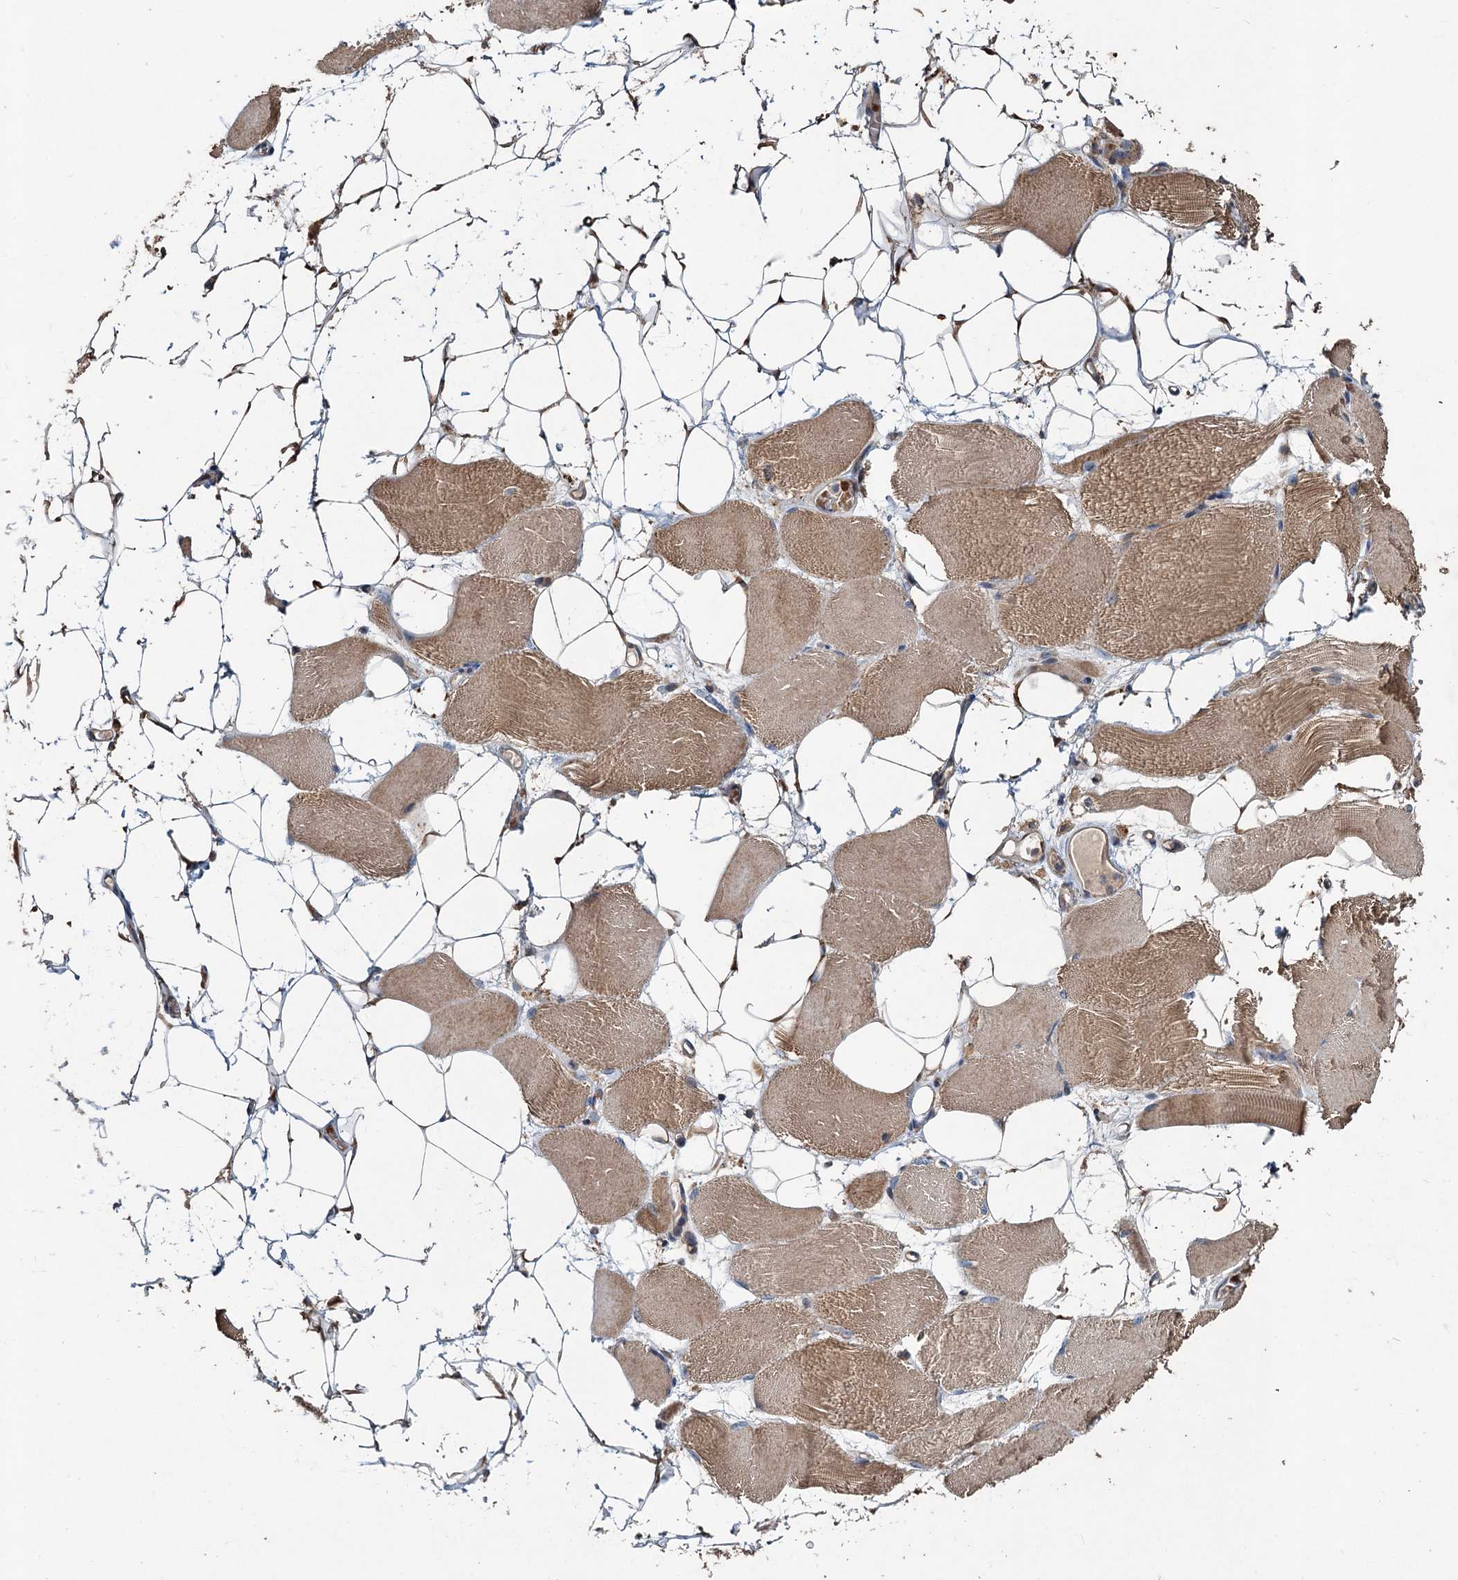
{"staining": {"intensity": "moderate", "quantity": ">75%", "location": "cytoplasmic/membranous"}, "tissue": "skeletal muscle", "cell_type": "Myocytes", "image_type": "normal", "snomed": [{"axis": "morphology", "description": "Normal tissue, NOS"}, {"axis": "topography", "description": "Skeletal muscle"}, {"axis": "topography", "description": "Parathyroid gland"}], "caption": "Protein staining displays moderate cytoplasmic/membranous expression in about >75% of myocytes in normal skeletal muscle. Using DAB (brown) and hematoxylin (blue) stains, captured at high magnification using brightfield microscopy.", "gene": "OTUB1", "patient": {"sex": "female", "age": 37}}